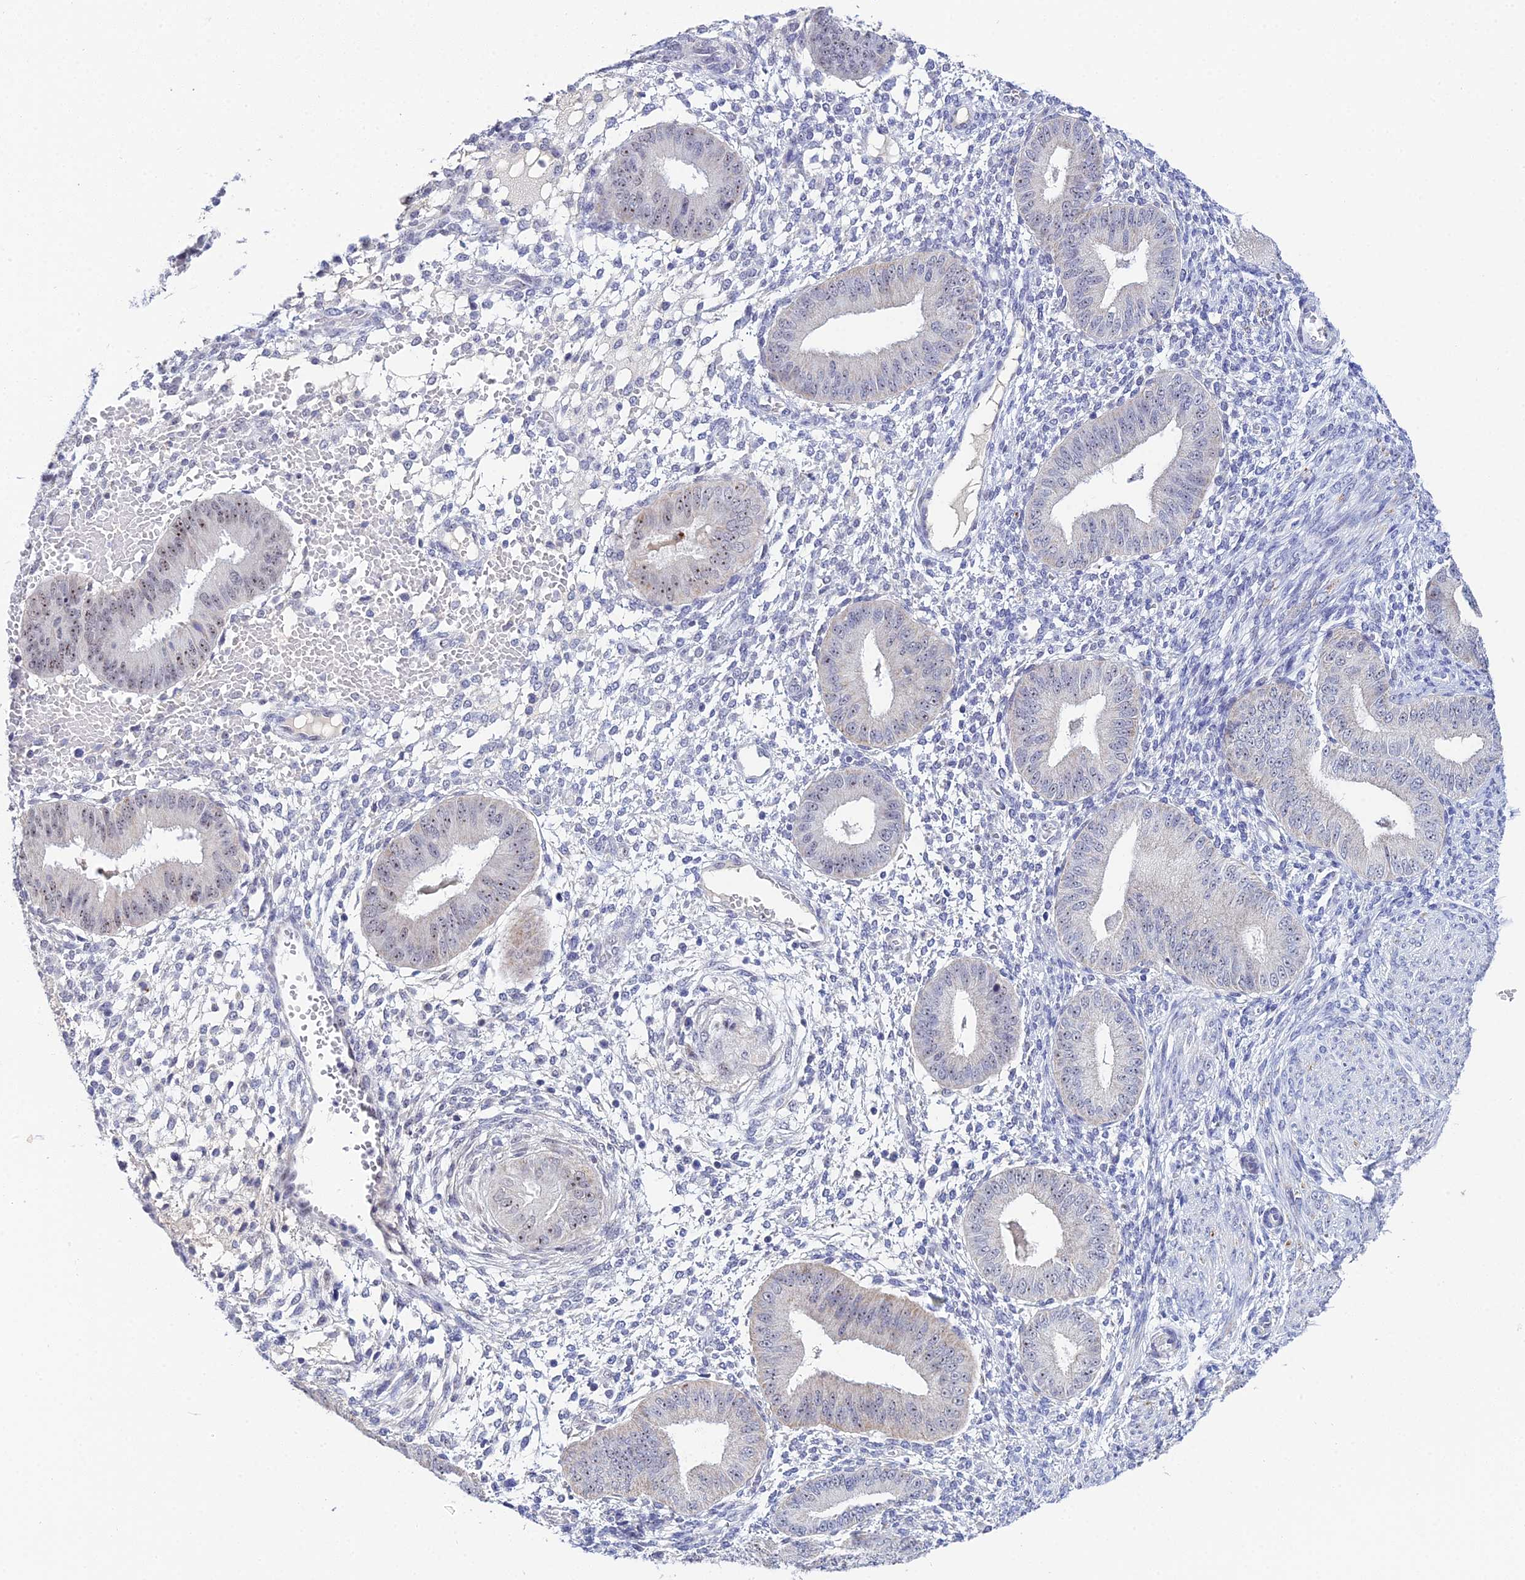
{"staining": {"intensity": "negative", "quantity": "none", "location": "none"}, "tissue": "endometrium", "cell_type": "Cells in endometrial stroma", "image_type": "normal", "snomed": [{"axis": "morphology", "description": "Normal tissue, NOS"}, {"axis": "topography", "description": "Endometrium"}], "caption": "Immunohistochemical staining of benign endometrium reveals no significant expression in cells in endometrial stroma.", "gene": "PLPP4", "patient": {"sex": "female", "age": 49}}